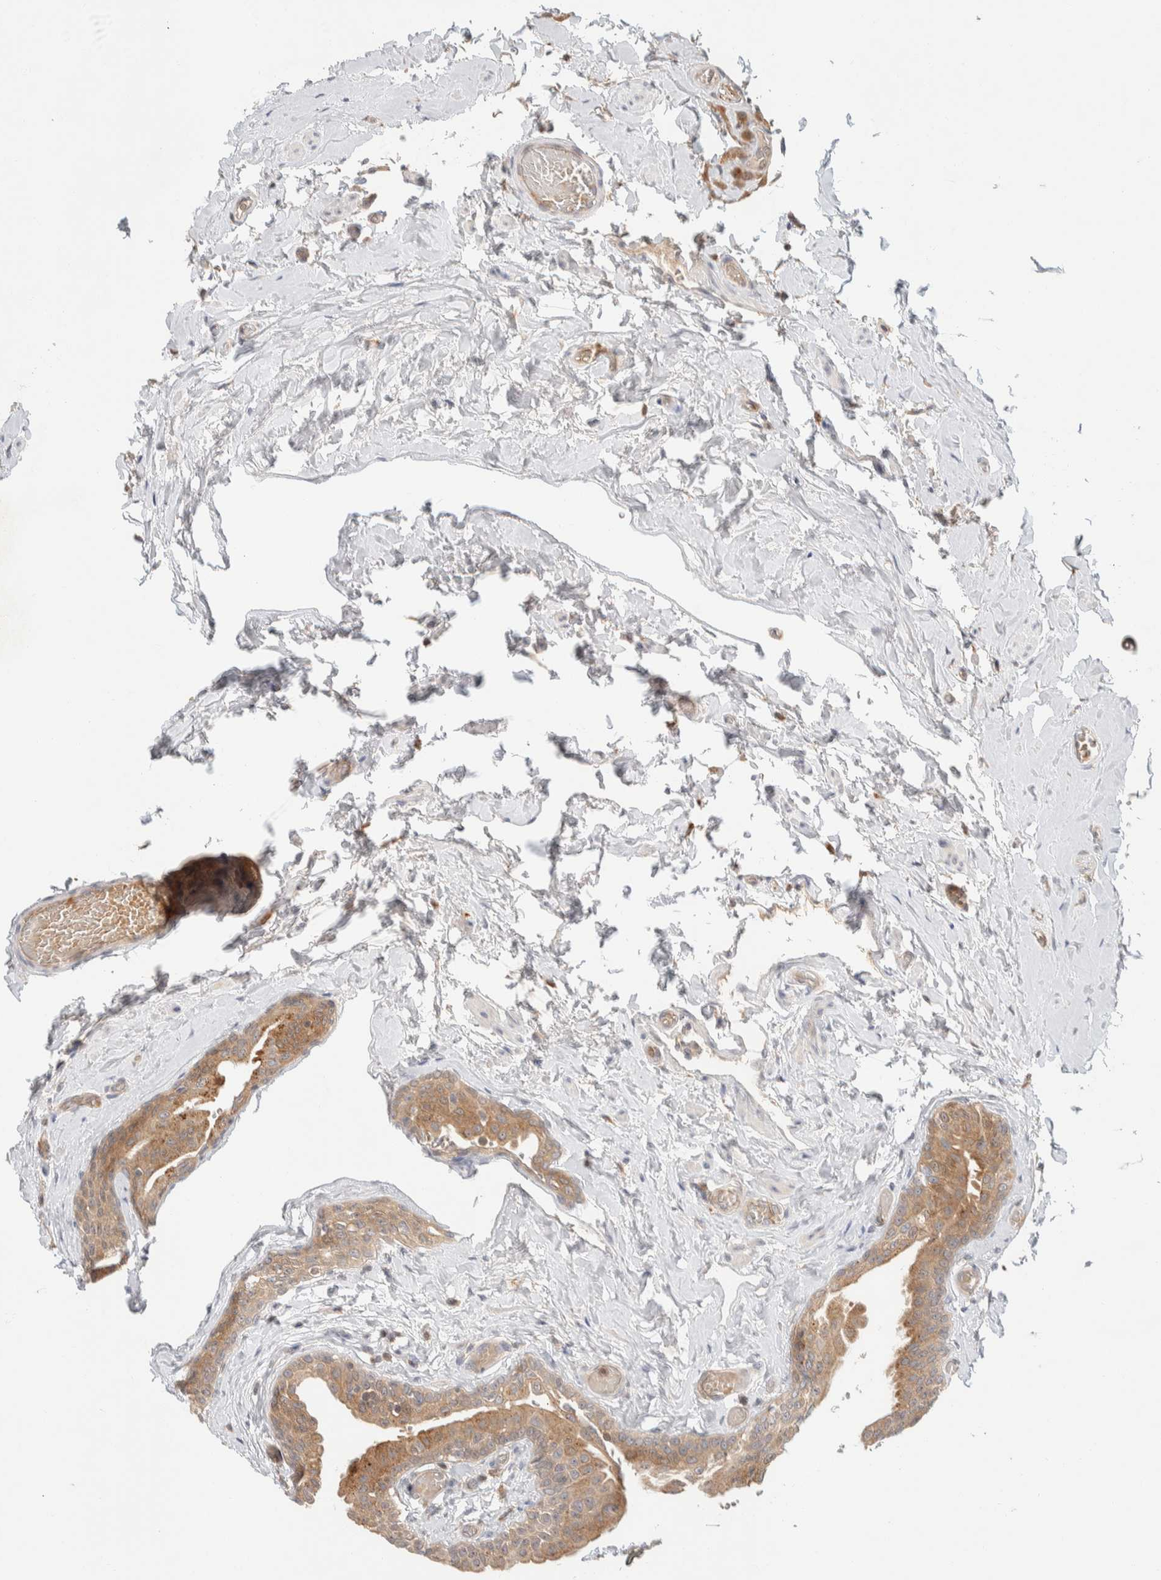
{"staining": {"intensity": "strong", "quantity": ">75%", "location": "cytoplasmic/membranous"}, "tissue": "epididymis", "cell_type": "Glandular cells", "image_type": "normal", "snomed": [{"axis": "morphology", "description": "Normal tissue, NOS"}, {"axis": "topography", "description": "Testis"}, {"axis": "topography", "description": "Epididymis"}], "caption": "DAB (3,3'-diaminobenzidine) immunohistochemical staining of benign epididymis reveals strong cytoplasmic/membranous protein staining in approximately >75% of glandular cells. (IHC, brightfield microscopy, high magnification).", "gene": "GCLM", "patient": {"sex": "male", "age": 36}}